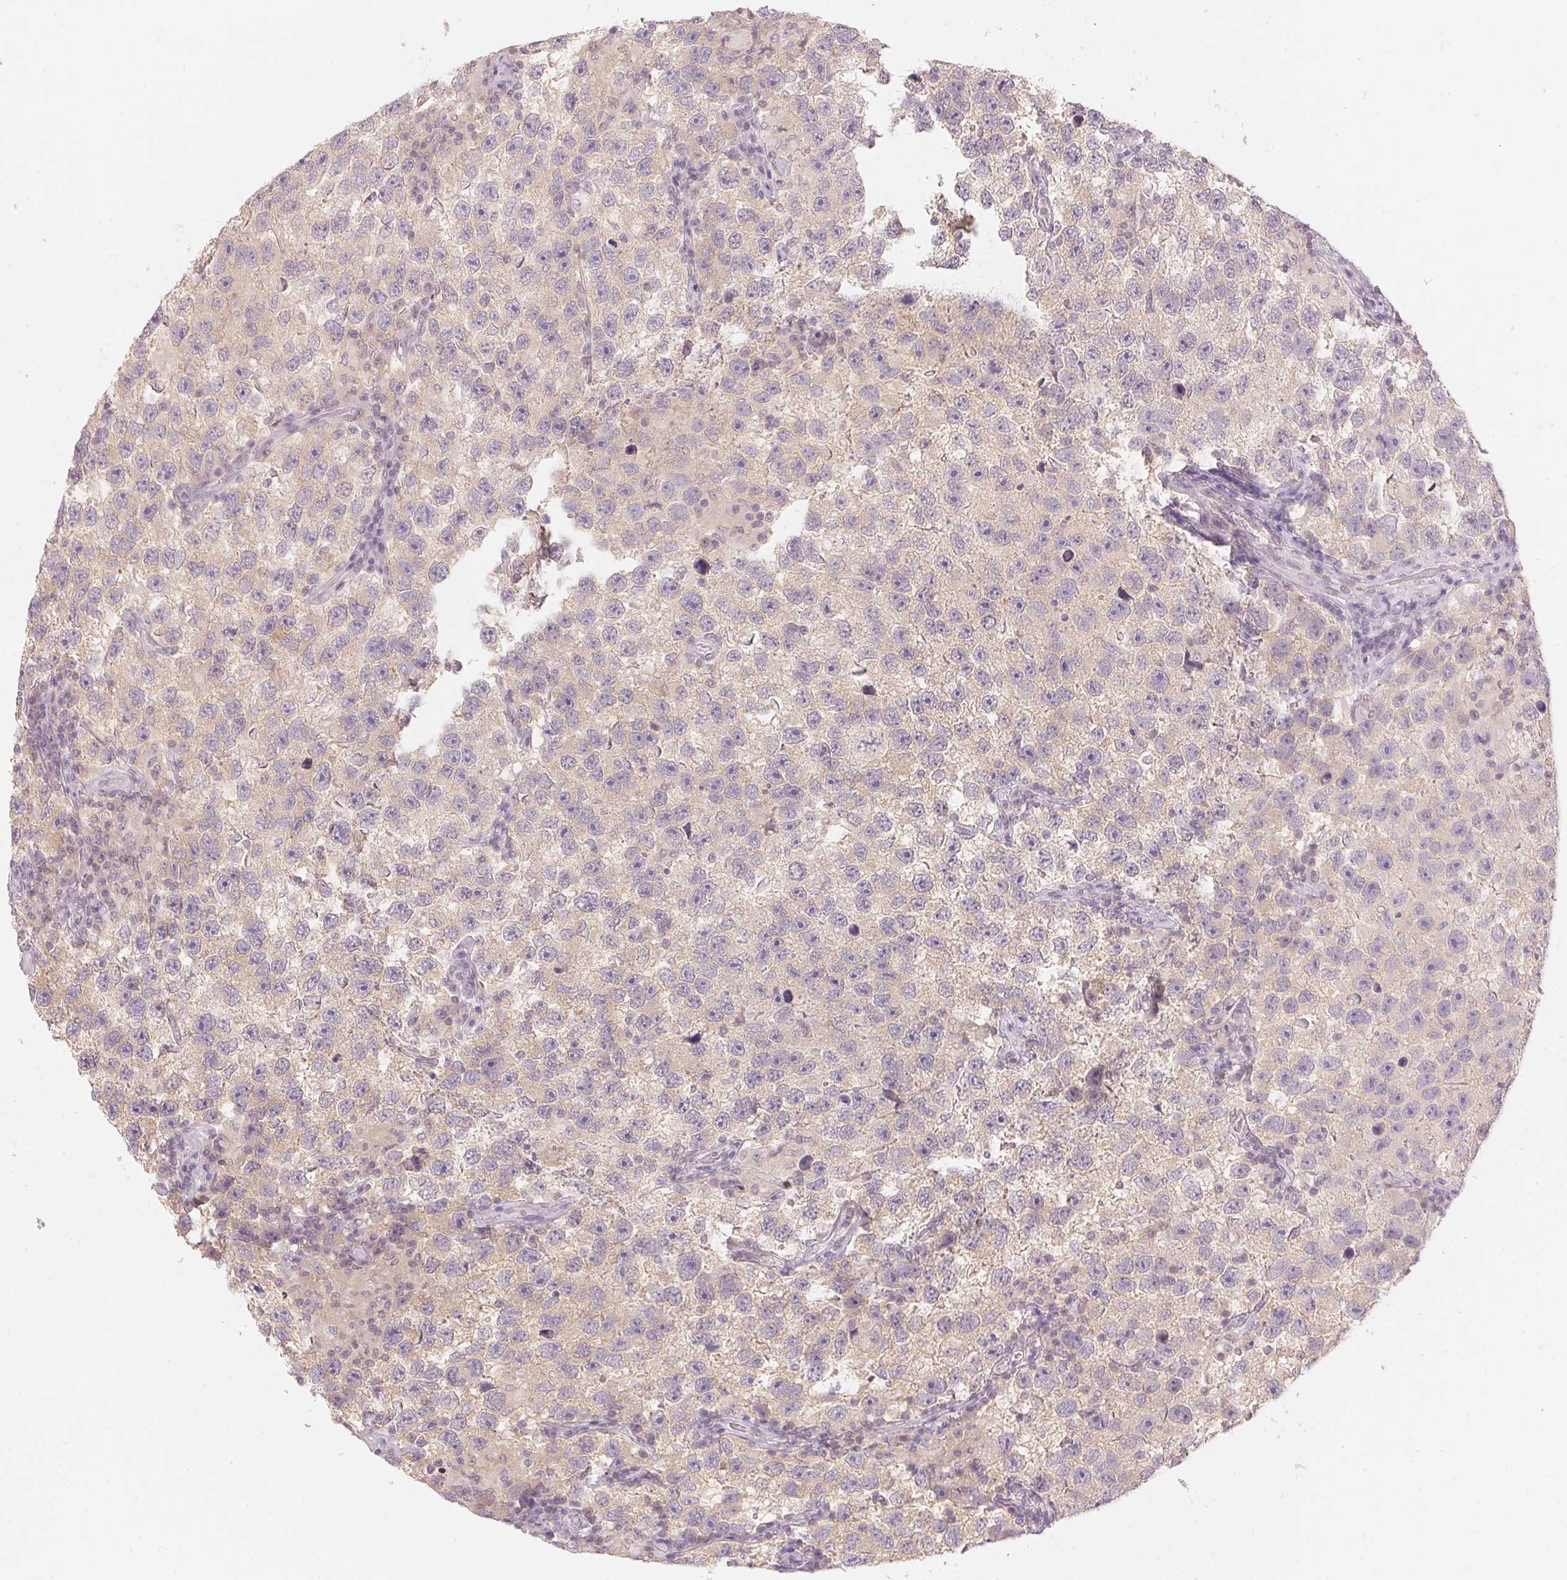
{"staining": {"intensity": "negative", "quantity": "none", "location": "none"}, "tissue": "testis cancer", "cell_type": "Tumor cells", "image_type": "cancer", "snomed": [{"axis": "morphology", "description": "Seminoma, NOS"}, {"axis": "topography", "description": "Testis"}], "caption": "This is an immunohistochemistry (IHC) photomicrograph of testis seminoma. There is no positivity in tumor cells.", "gene": "KPRP", "patient": {"sex": "male", "age": 26}}